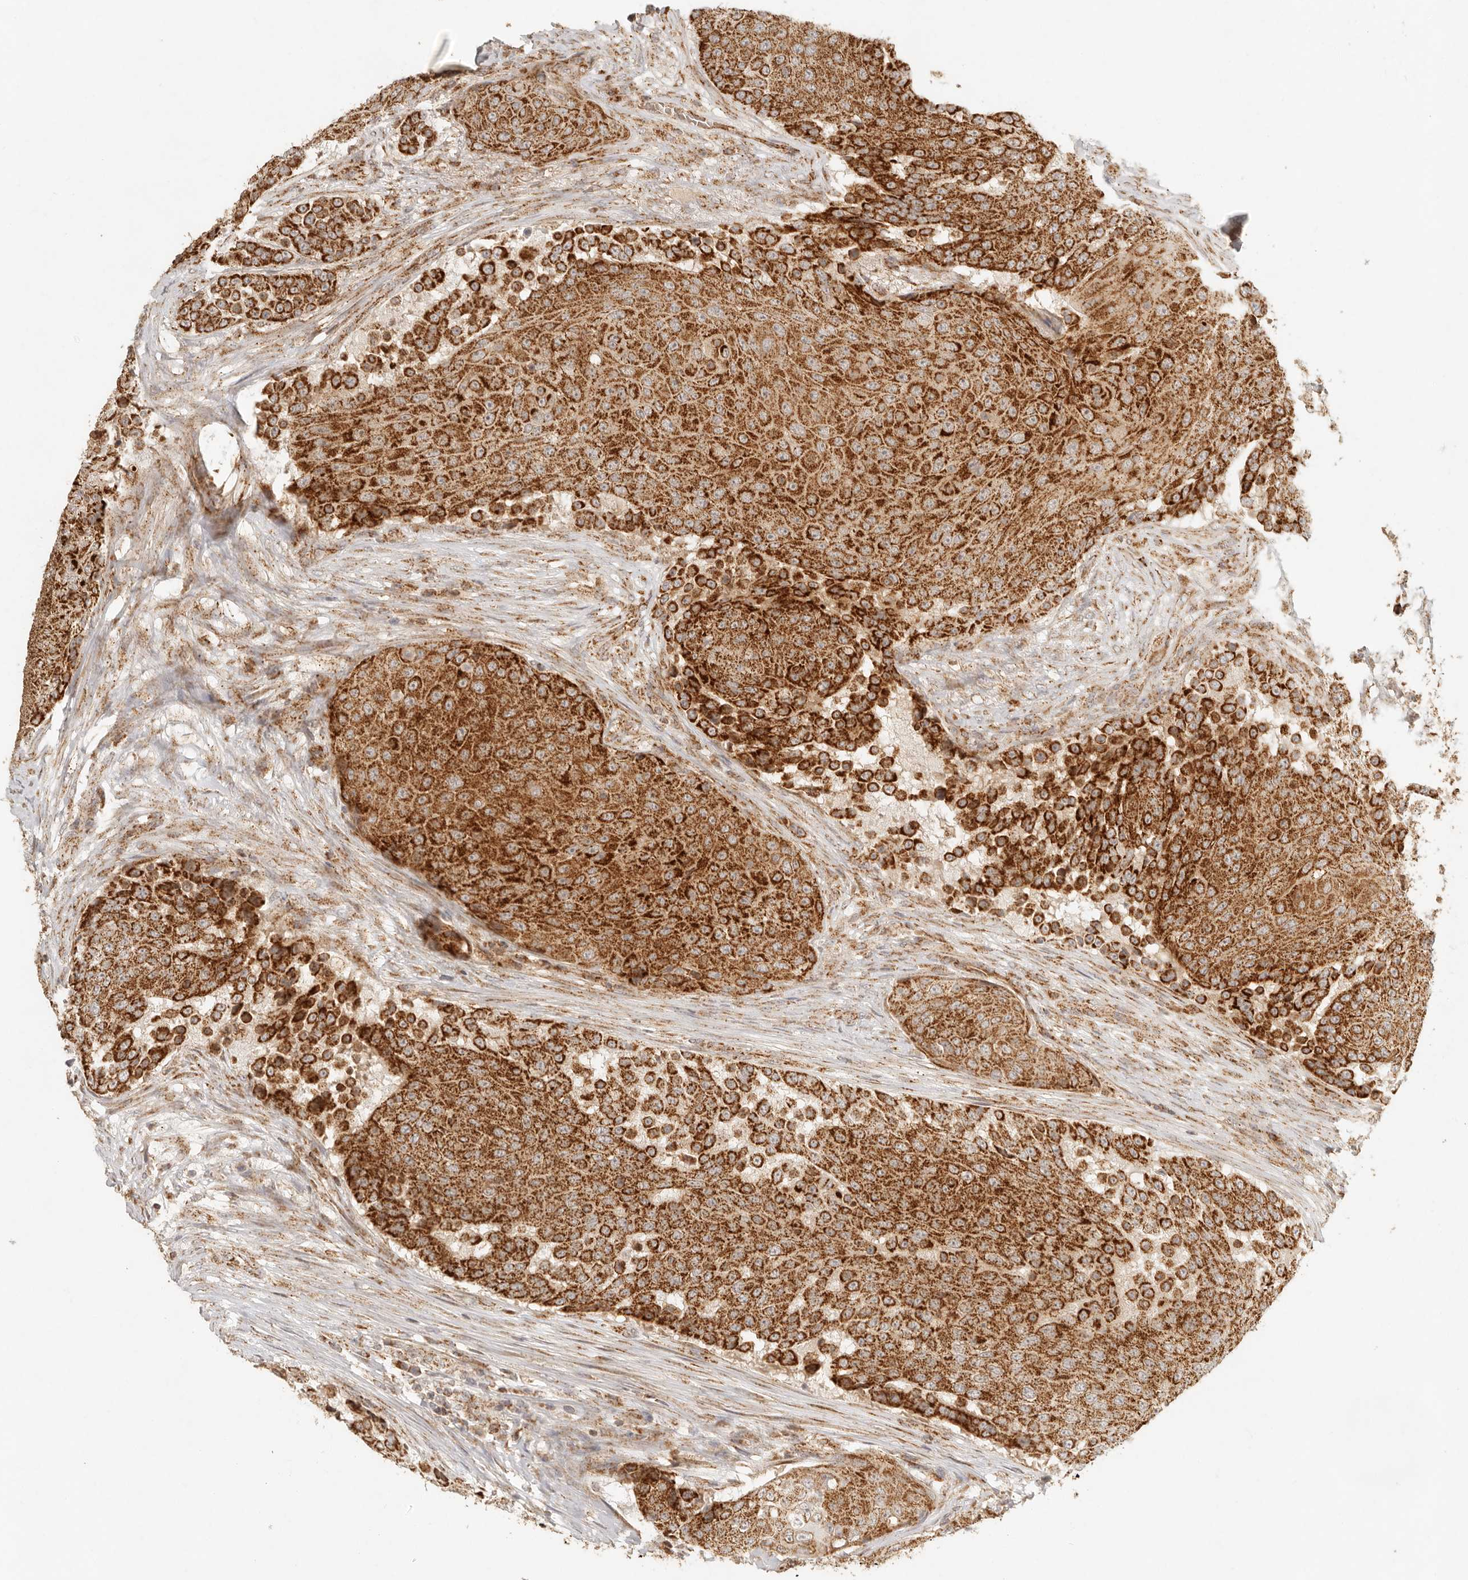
{"staining": {"intensity": "strong", "quantity": ">75%", "location": "cytoplasmic/membranous"}, "tissue": "urothelial cancer", "cell_type": "Tumor cells", "image_type": "cancer", "snomed": [{"axis": "morphology", "description": "Urothelial carcinoma, High grade"}, {"axis": "topography", "description": "Urinary bladder"}], "caption": "DAB immunohistochemical staining of urothelial cancer reveals strong cytoplasmic/membranous protein expression in approximately >75% of tumor cells.", "gene": "MRPL55", "patient": {"sex": "female", "age": 63}}